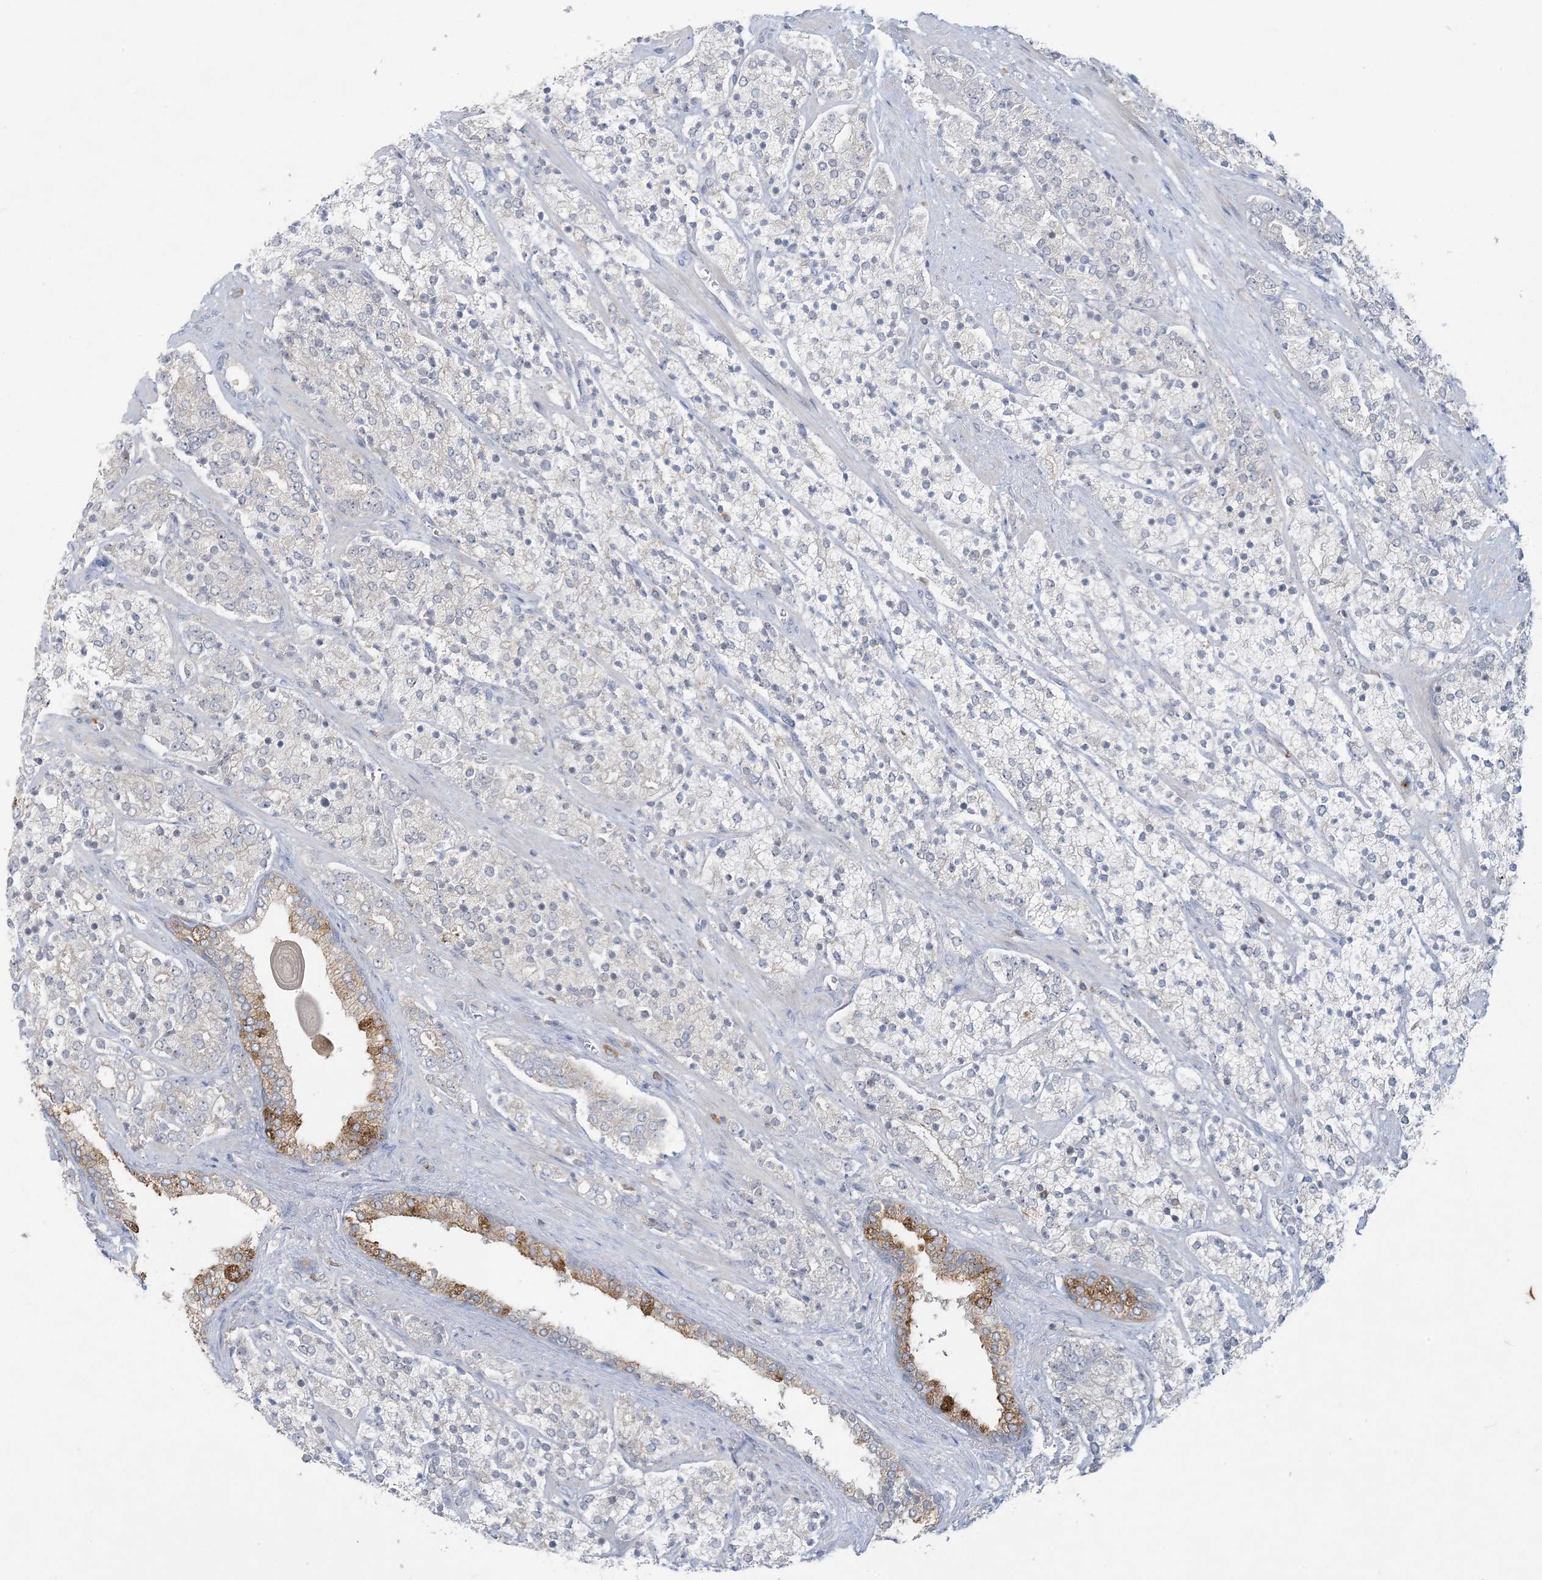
{"staining": {"intensity": "moderate", "quantity": "<25%", "location": "cytoplasmic/membranous"}, "tissue": "prostate cancer", "cell_type": "Tumor cells", "image_type": "cancer", "snomed": [{"axis": "morphology", "description": "Adenocarcinoma, High grade"}, {"axis": "topography", "description": "Prostate"}], "caption": "A photomicrograph of human prostate adenocarcinoma (high-grade) stained for a protein reveals moderate cytoplasmic/membranous brown staining in tumor cells.", "gene": "KIF3A", "patient": {"sex": "male", "age": 71}}